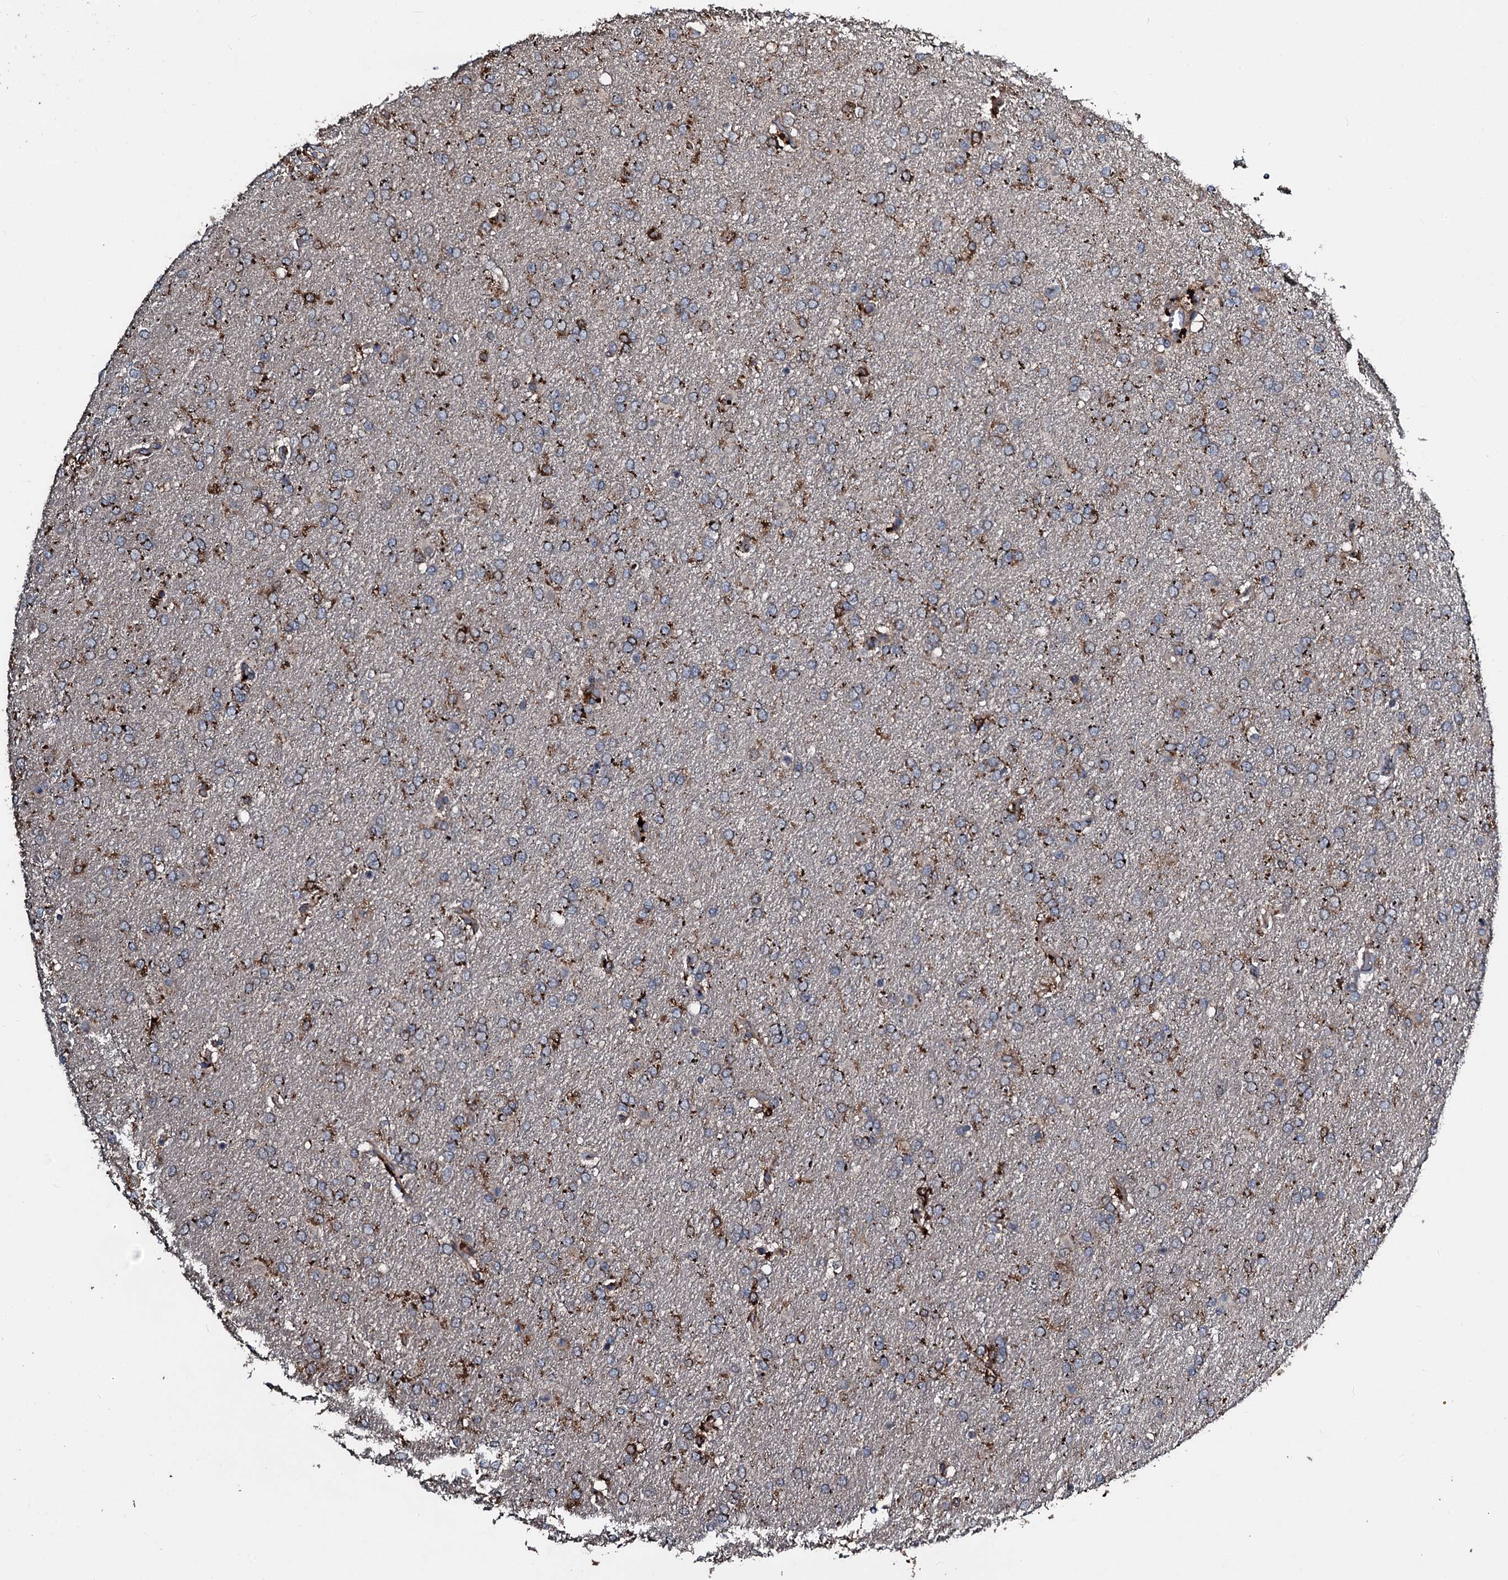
{"staining": {"intensity": "moderate", "quantity": "25%-75%", "location": "cytoplasmic/membranous"}, "tissue": "glioma", "cell_type": "Tumor cells", "image_type": "cancer", "snomed": [{"axis": "morphology", "description": "Glioma, malignant, High grade"}, {"axis": "topography", "description": "Brain"}], "caption": "Human malignant glioma (high-grade) stained with a brown dye shows moderate cytoplasmic/membranous positive positivity in about 25%-75% of tumor cells.", "gene": "TPGS2", "patient": {"sex": "male", "age": 72}}